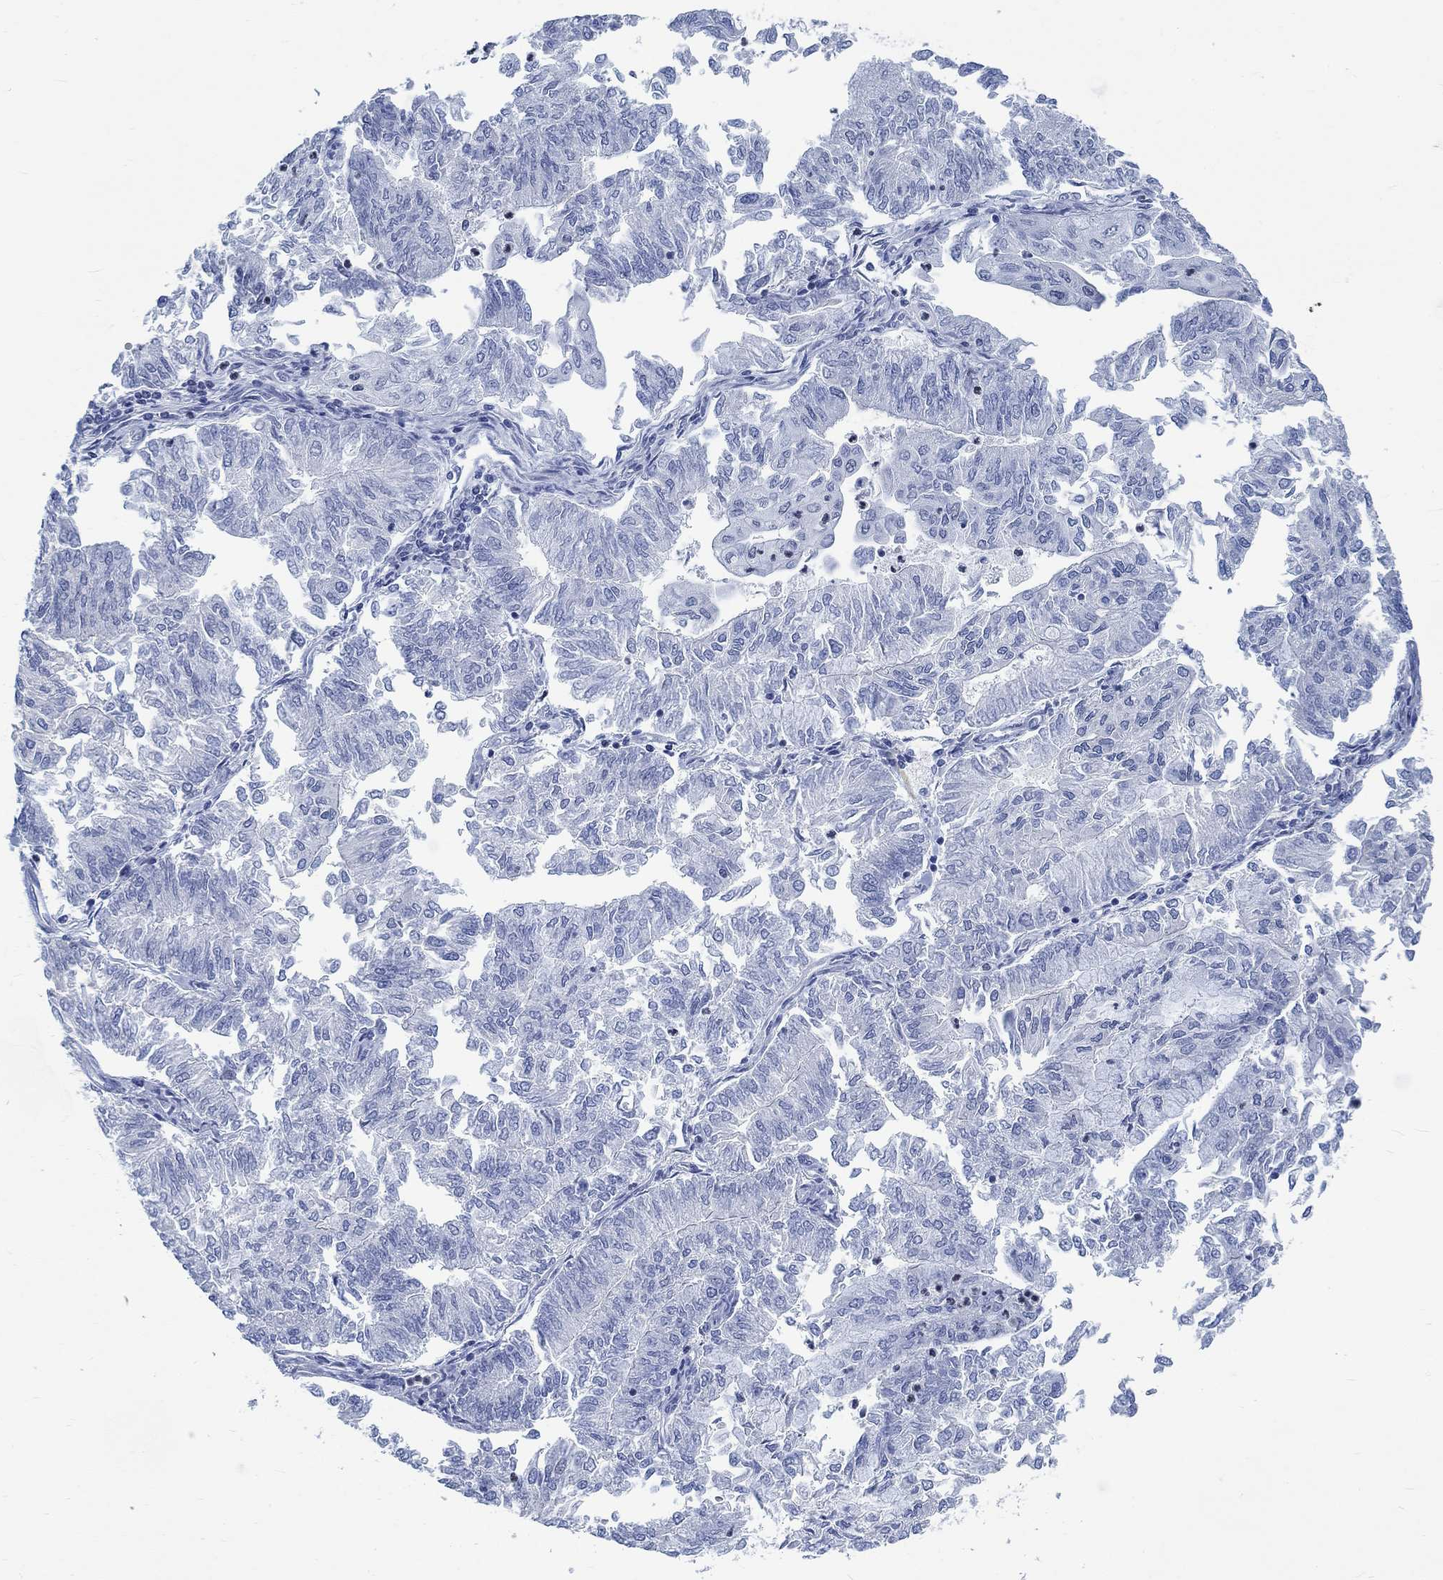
{"staining": {"intensity": "negative", "quantity": "none", "location": "none"}, "tissue": "endometrial cancer", "cell_type": "Tumor cells", "image_type": "cancer", "snomed": [{"axis": "morphology", "description": "Adenocarcinoma, NOS"}, {"axis": "topography", "description": "Endometrium"}], "caption": "Photomicrograph shows no significant protein expression in tumor cells of endometrial cancer (adenocarcinoma).", "gene": "KCNH8", "patient": {"sex": "female", "age": 59}}